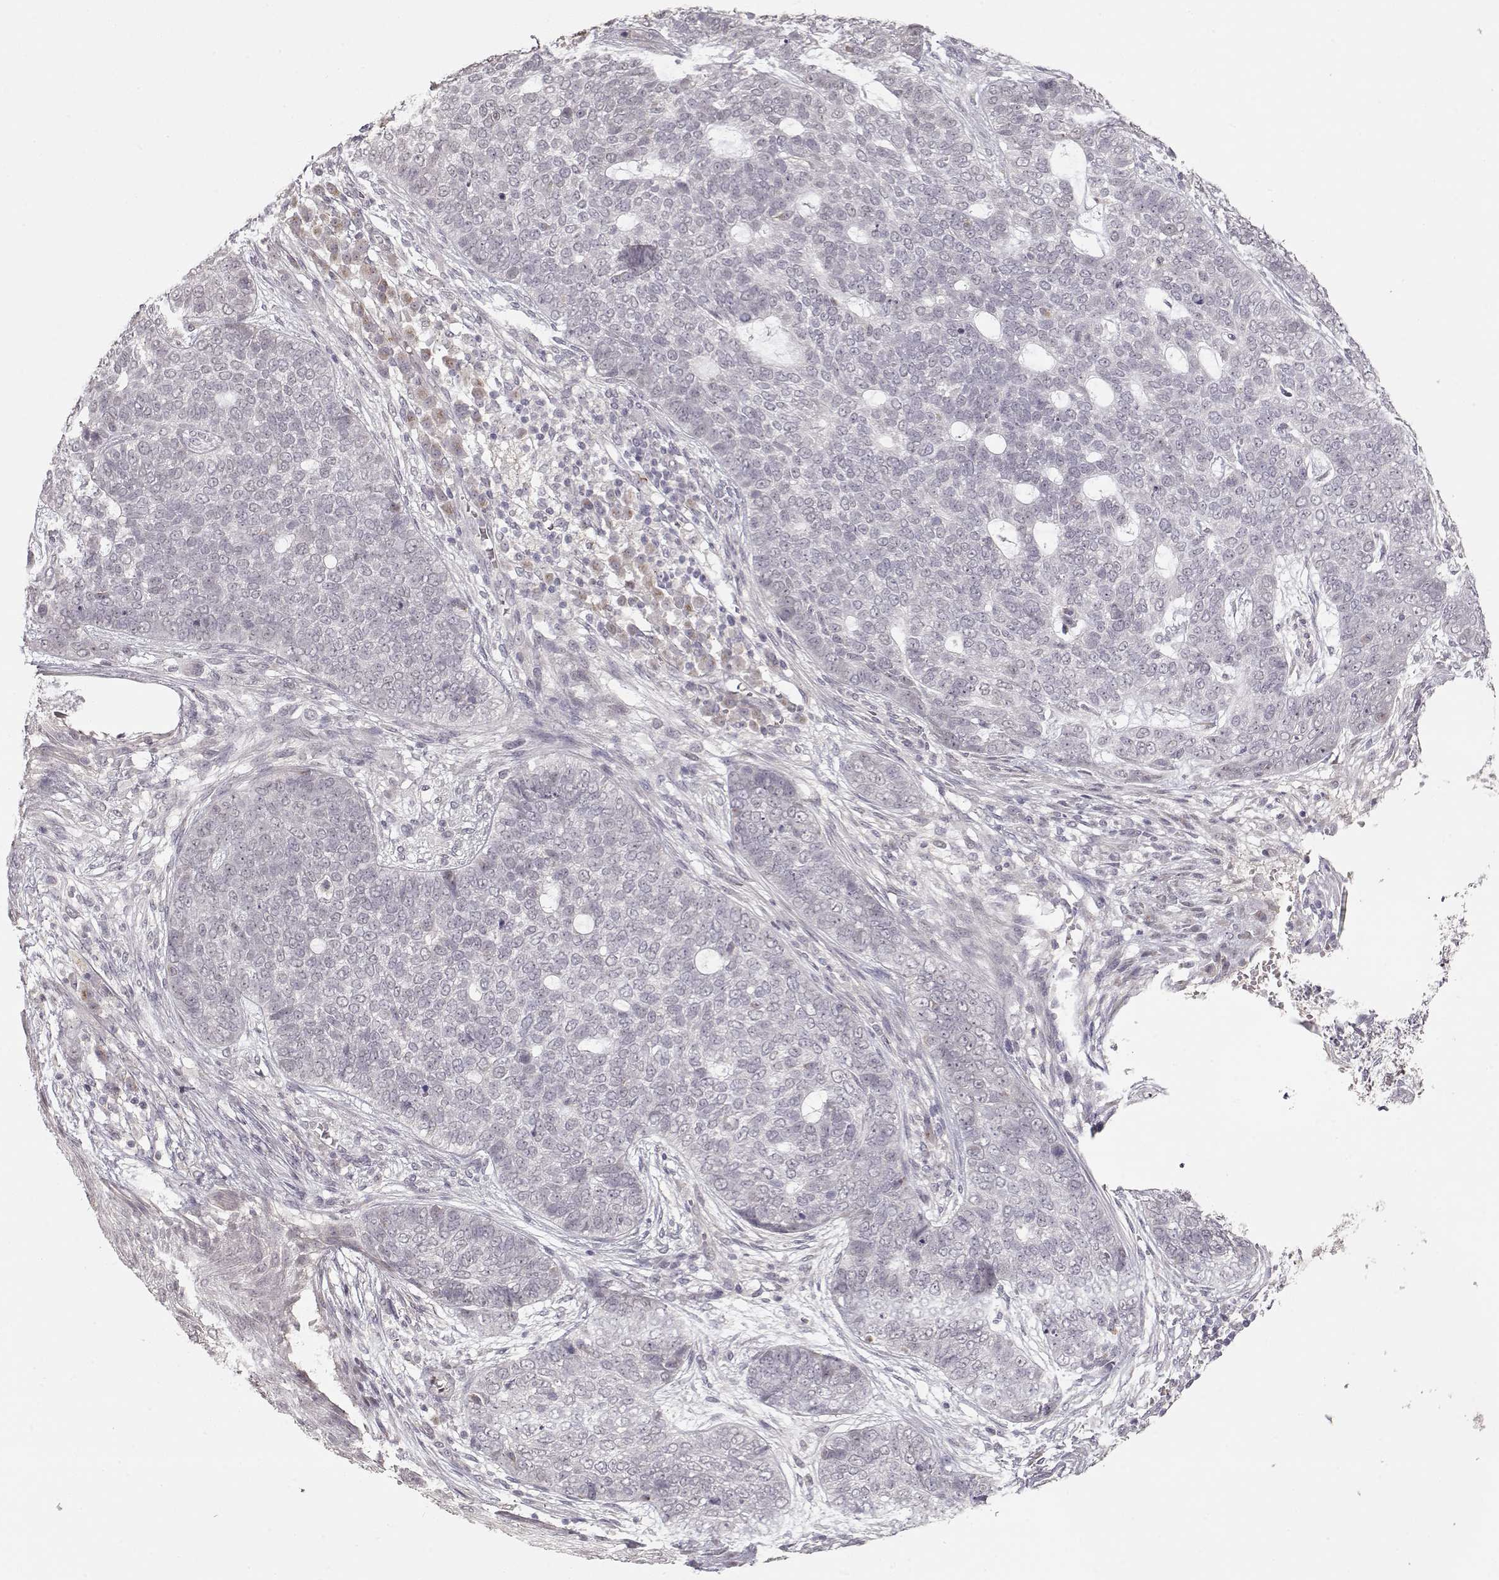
{"staining": {"intensity": "negative", "quantity": "none", "location": "none"}, "tissue": "skin cancer", "cell_type": "Tumor cells", "image_type": "cancer", "snomed": [{"axis": "morphology", "description": "Basal cell carcinoma"}, {"axis": "topography", "description": "Skin"}], "caption": "An immunohistochemistry (IHC) histopathology image of skin cancer is shown. There is no staining in tumor cells of skin cancer.", "gene": "PNMT", "patient": {"sex": "female", "age": 69}}